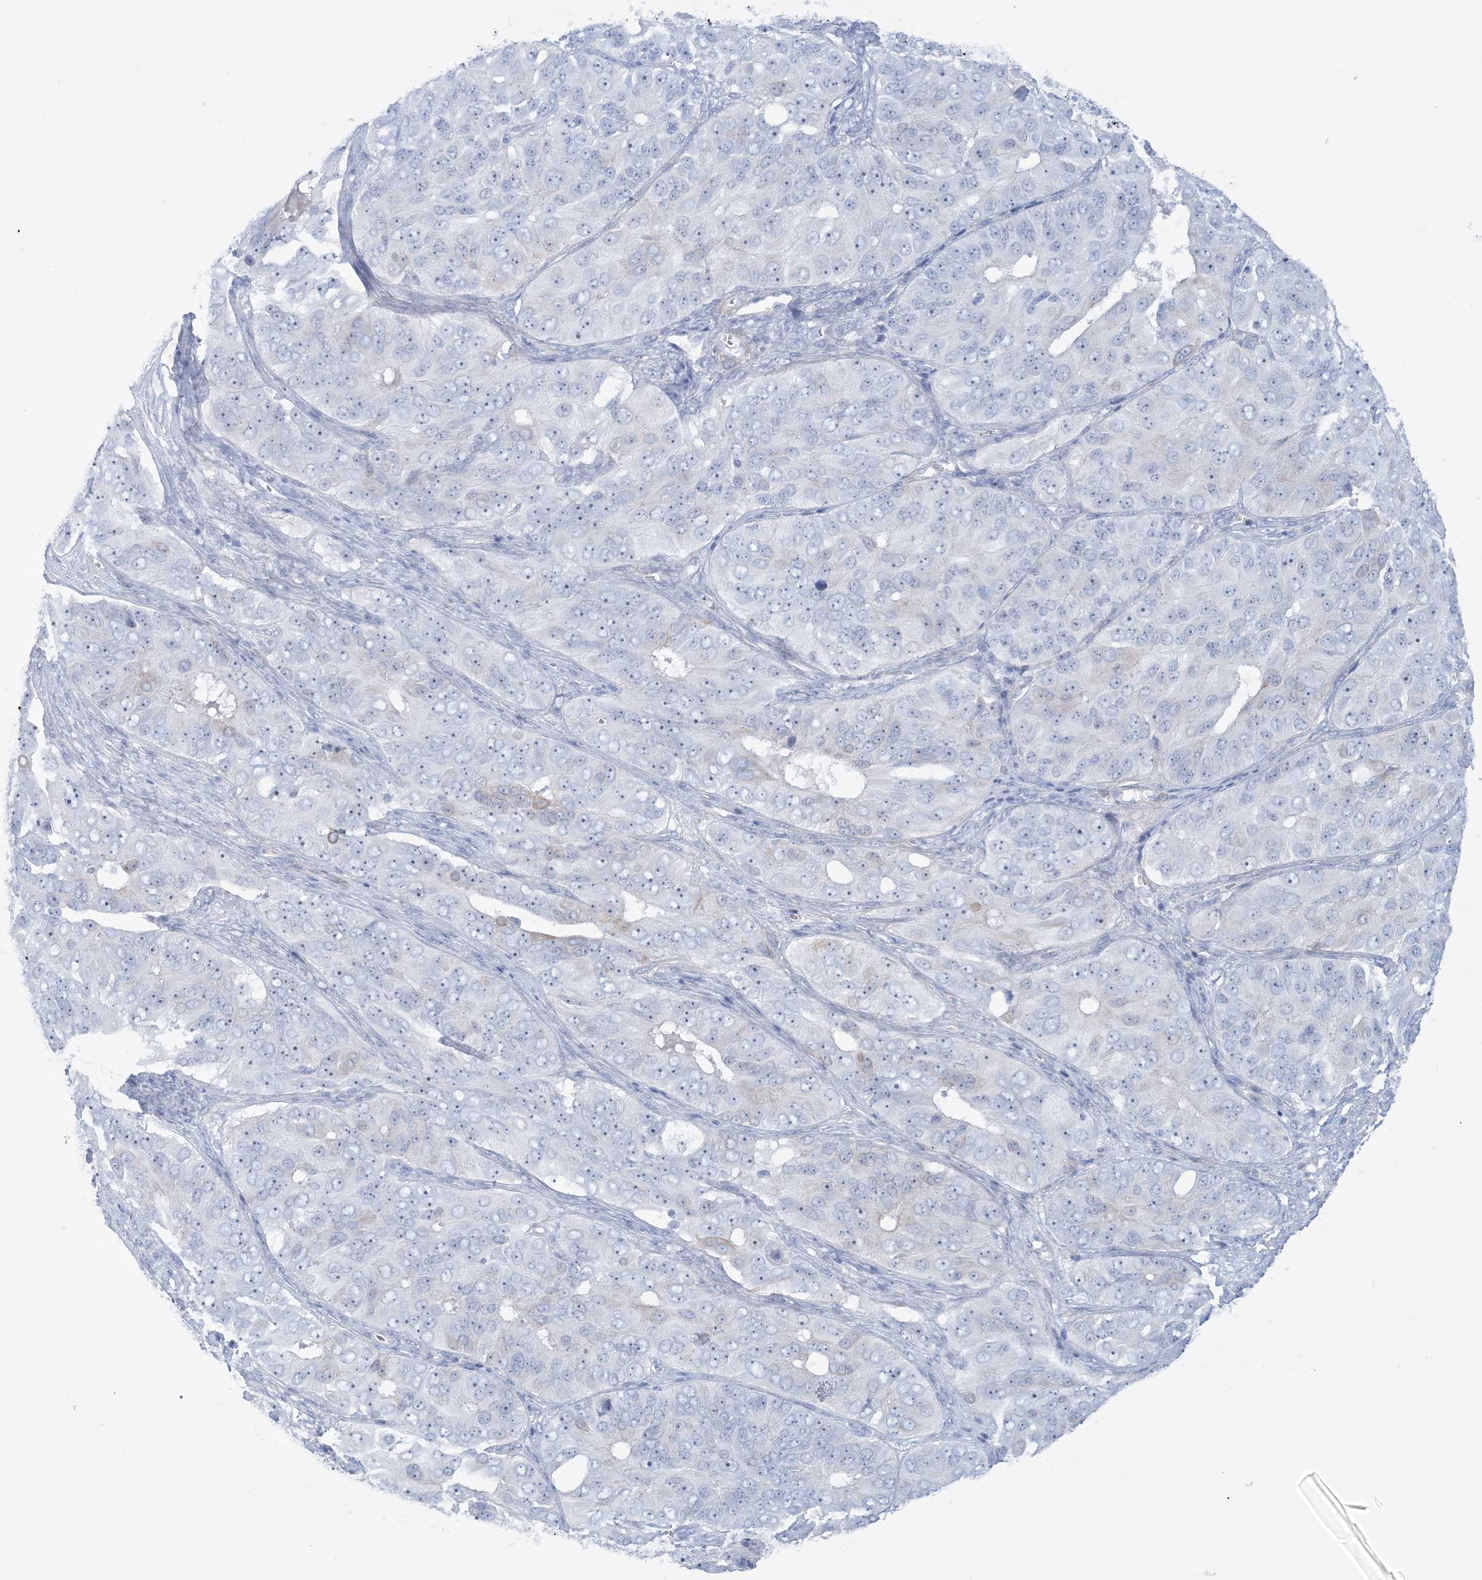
{"staining": {"intensity": "negative", "quantity": "none", "location": "none"}, "tissue": "ovarian cancer", "cell_type": "Tumor cells", "image_type": "cancer", "snomed": [{"axis": "morphology", "description": "Carcinoma, endometroid"}, {"axis": "topography", "description": "Ovary"}], "caption": "Human ovarian endometroid carcinoma stained for a protein using immunohistochemistry (IHC) exhibits no staining in tumor cells.", "gene": "AGXT", "patient": {"sex": "female", "age": 51}}